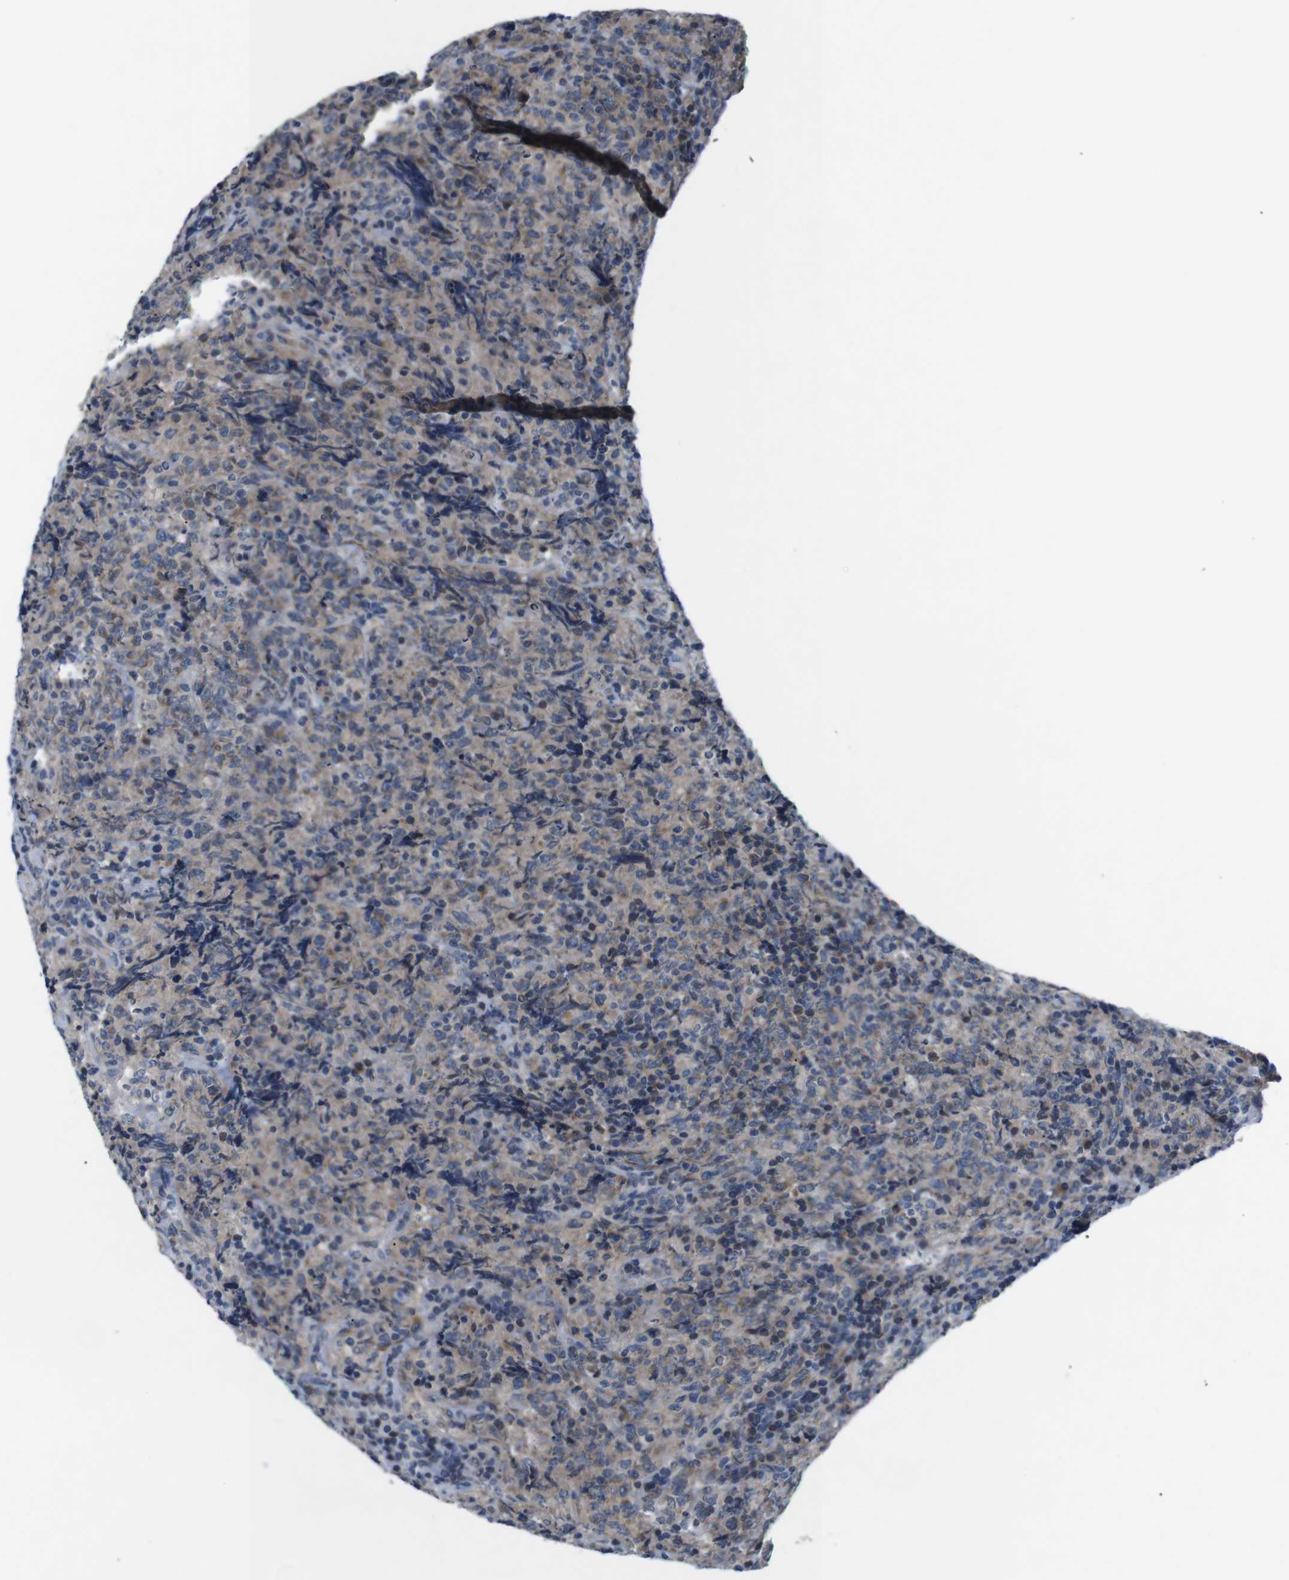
{"staining": {"intensity": "moderate", "quantity": ">75%", "location": "cytoplasmic/membranous"}, "tissue": "lymphoma", "cell_type": "Tumor cells", "image_type": "cancer", "snomed": [{"axis": "morphology", "description": "Malignant lymphoma, non-Hodgkin's type, High grade"}, {"axis": "topography", "description": "Tonsil"}], "caption": "Immunohistochemical staining of human high-grade malignant lymphoma, non-Hodgkin's type reveals medium levels of moderate cytoplasmic/membranous expression in approximately >75% of tumor cells.", "gene": "JAK1", "patient": {"sex": "female", "age": 36}}